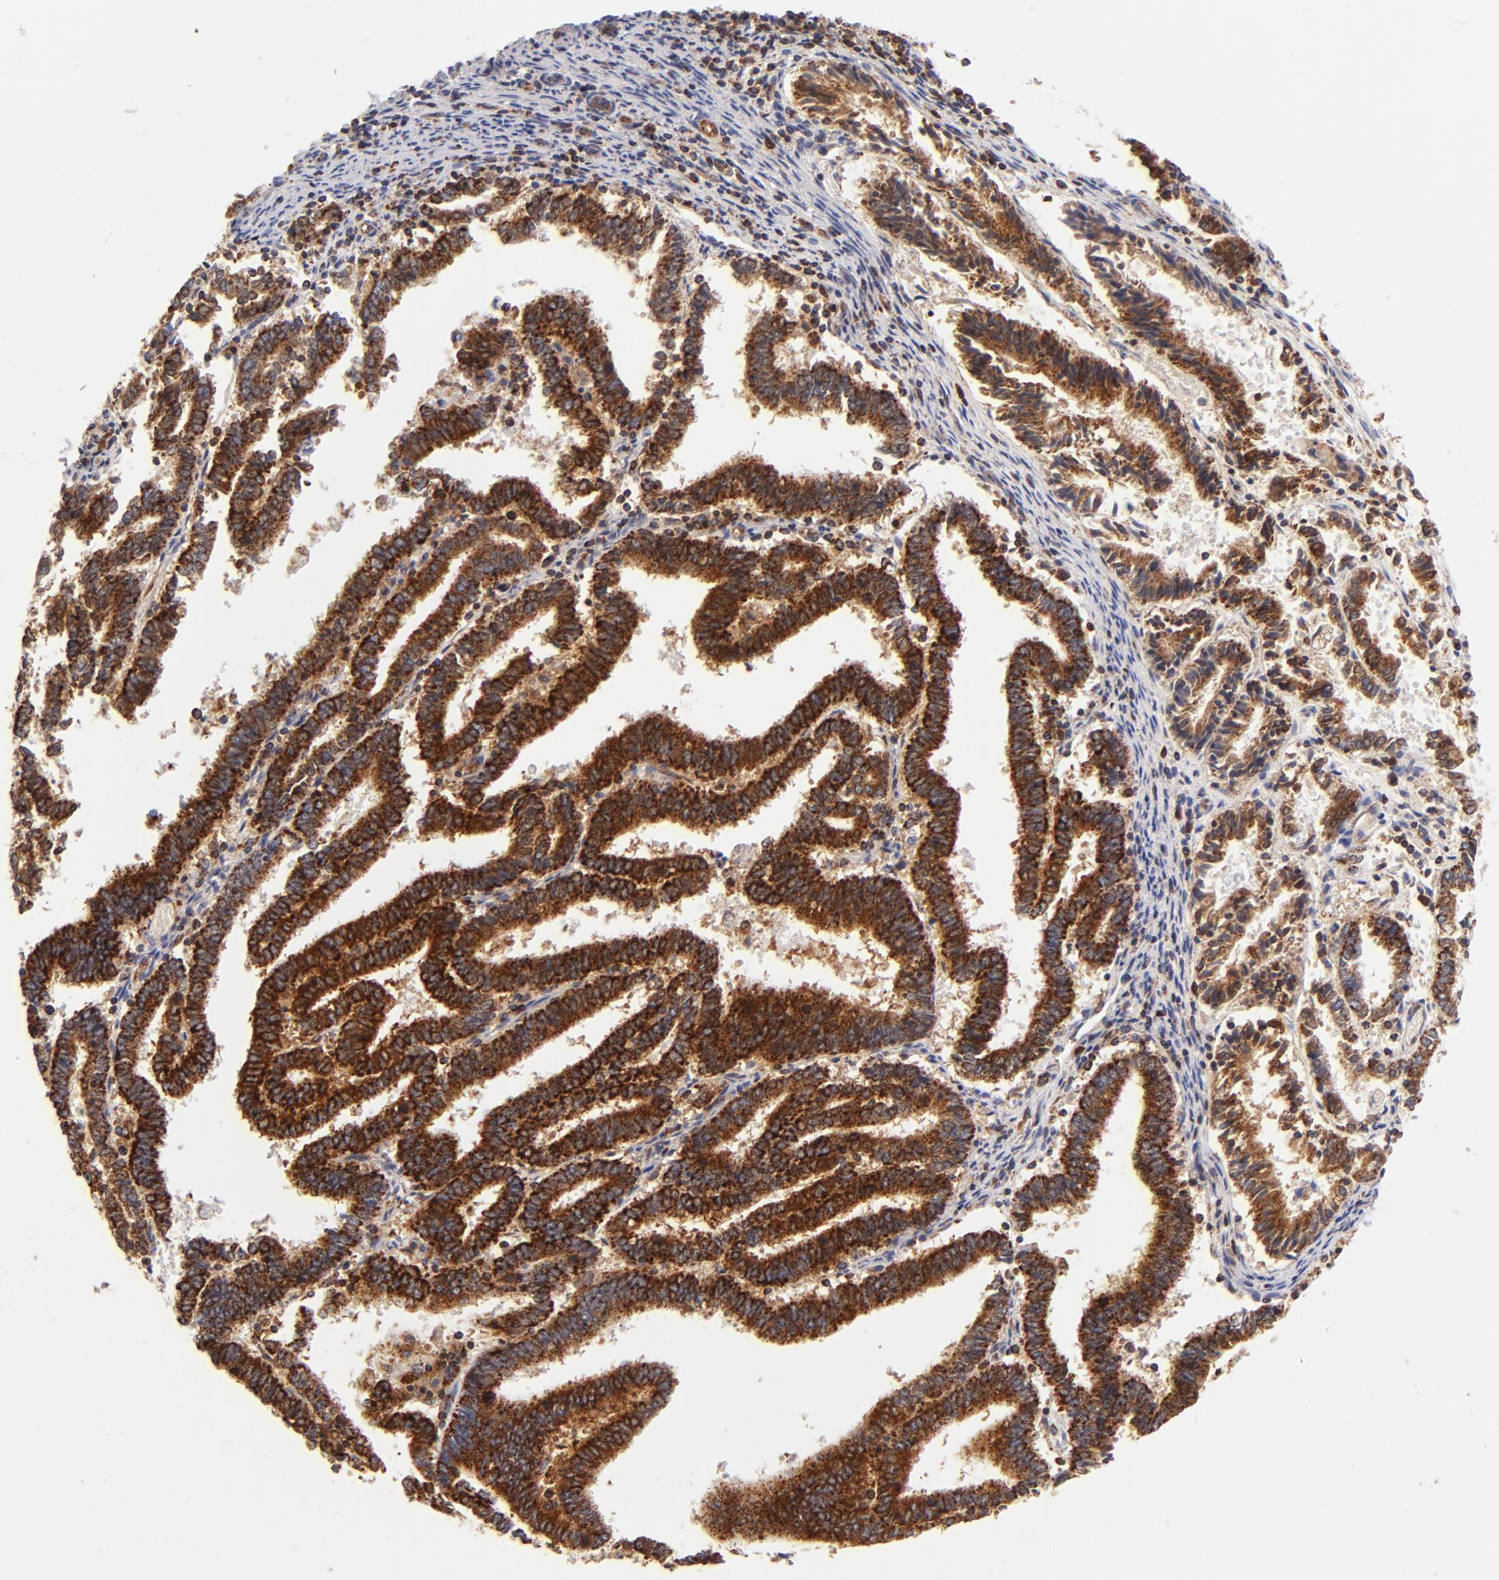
{"staining": {"intensity": "strong", "quantity": ">75%", "location": "cytoplasmic/membranous"}, "tissue": "endometrial cancer", "cell_type": "Tumor cells", "image_type": "cancer", "snomed": [{"axis": "morphology", "description": "Adenocarcinoma, NOS"}, {"axis": "topography", "description": "Uterus"}], "caption": "A brown stain shows strong cytoplasmic/membranous expression of a protein in human endometrial adenocarcinoma tumor cells.", "gene": "ECHS1", "patient": {"sex": "female", "age": 83}}